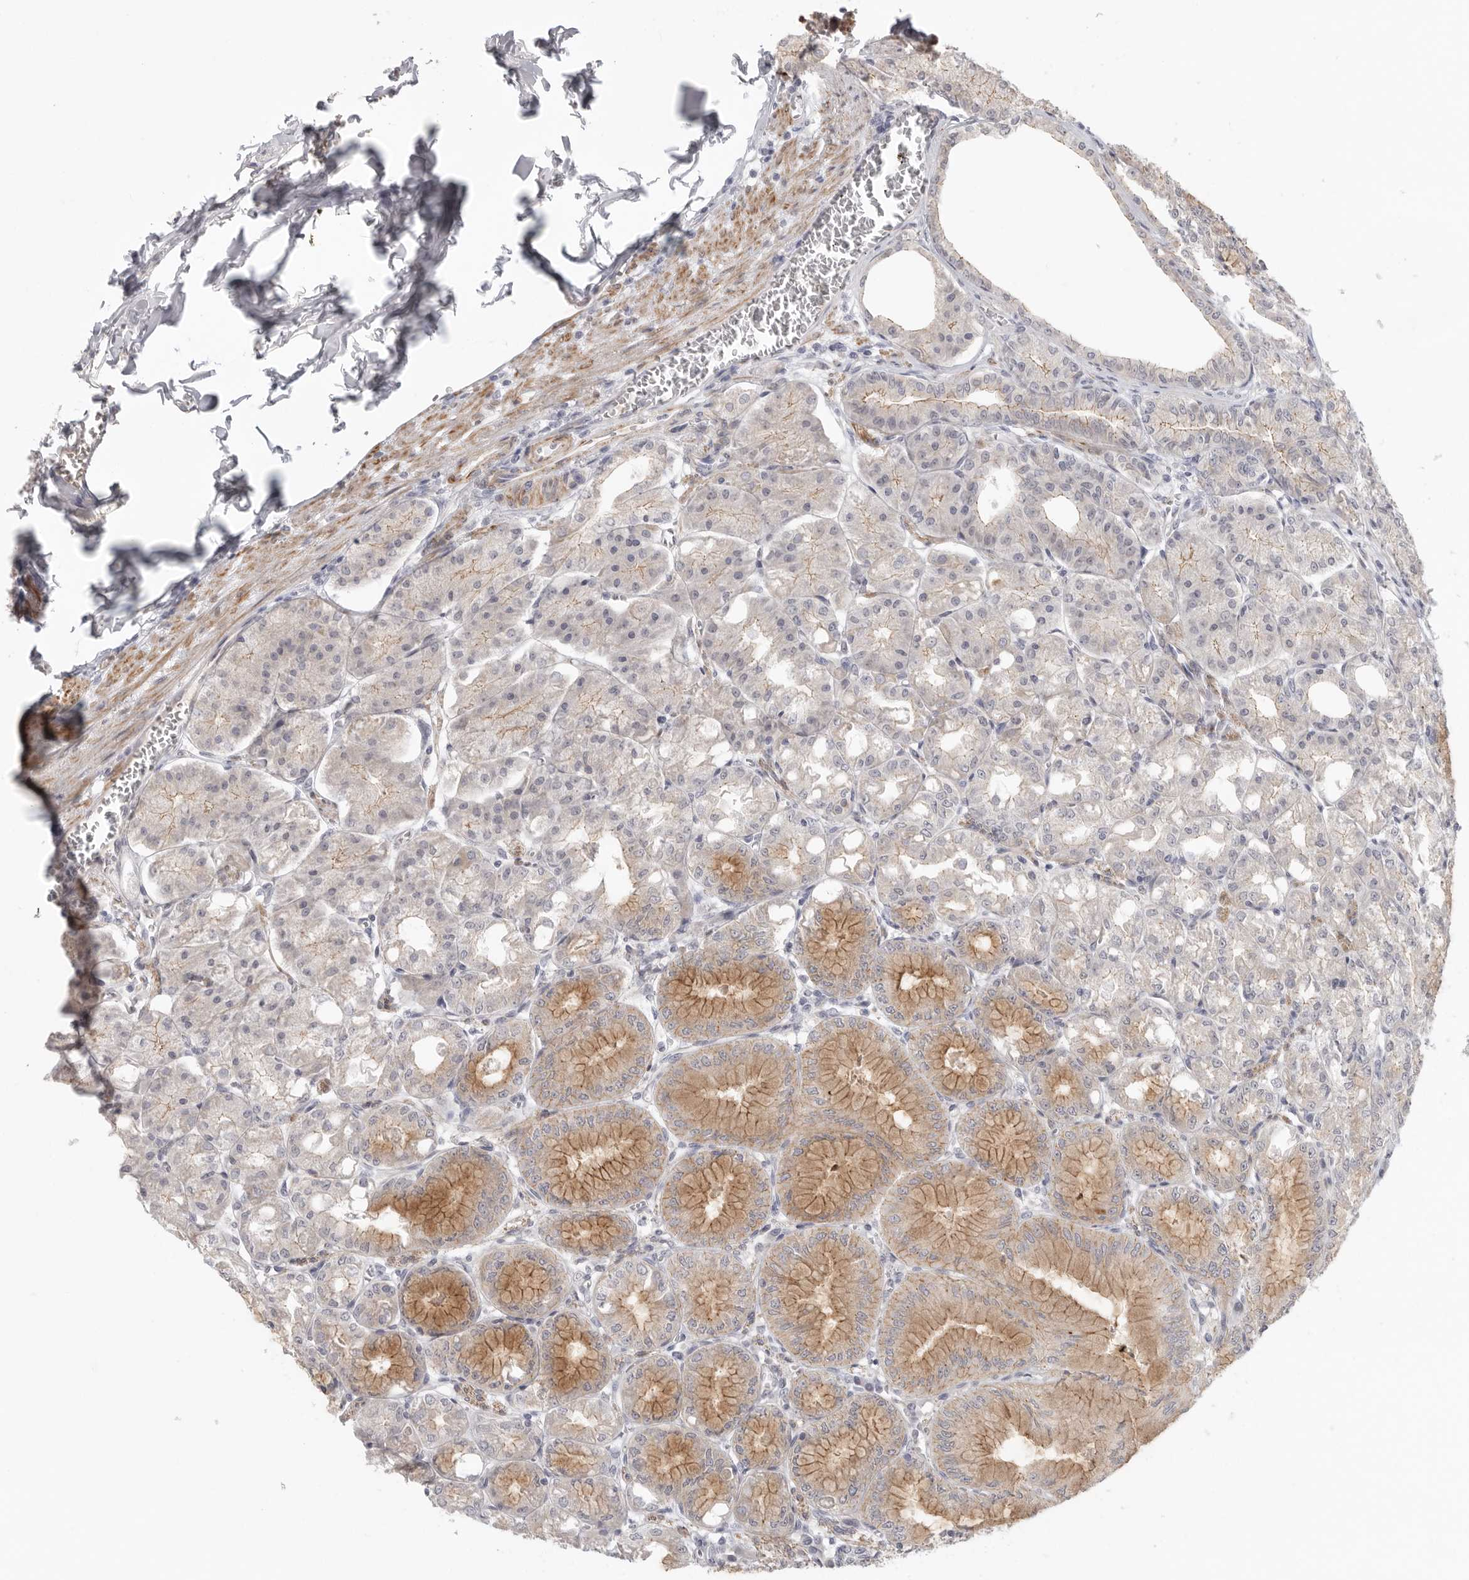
{"staining": {"intensity": "moderate", "quantity": "<25%", "location": "cytoplasmic/membranous"}, "tissue": "stomach", "cell_type": "Glandular cells", "image_type": "normal", "snomed": [{"axis": "morphology", "description": "Normal tissue, NOS"}, {"axis": "topography", "description": "Stomach, lower"}], "caption": "Moderate cytoplasmic/membranous protein positivity is identified in about <25% of glandular cells in stomach.", "gene": "STAB2", "patient": {"sex": "male", "age": 71}}